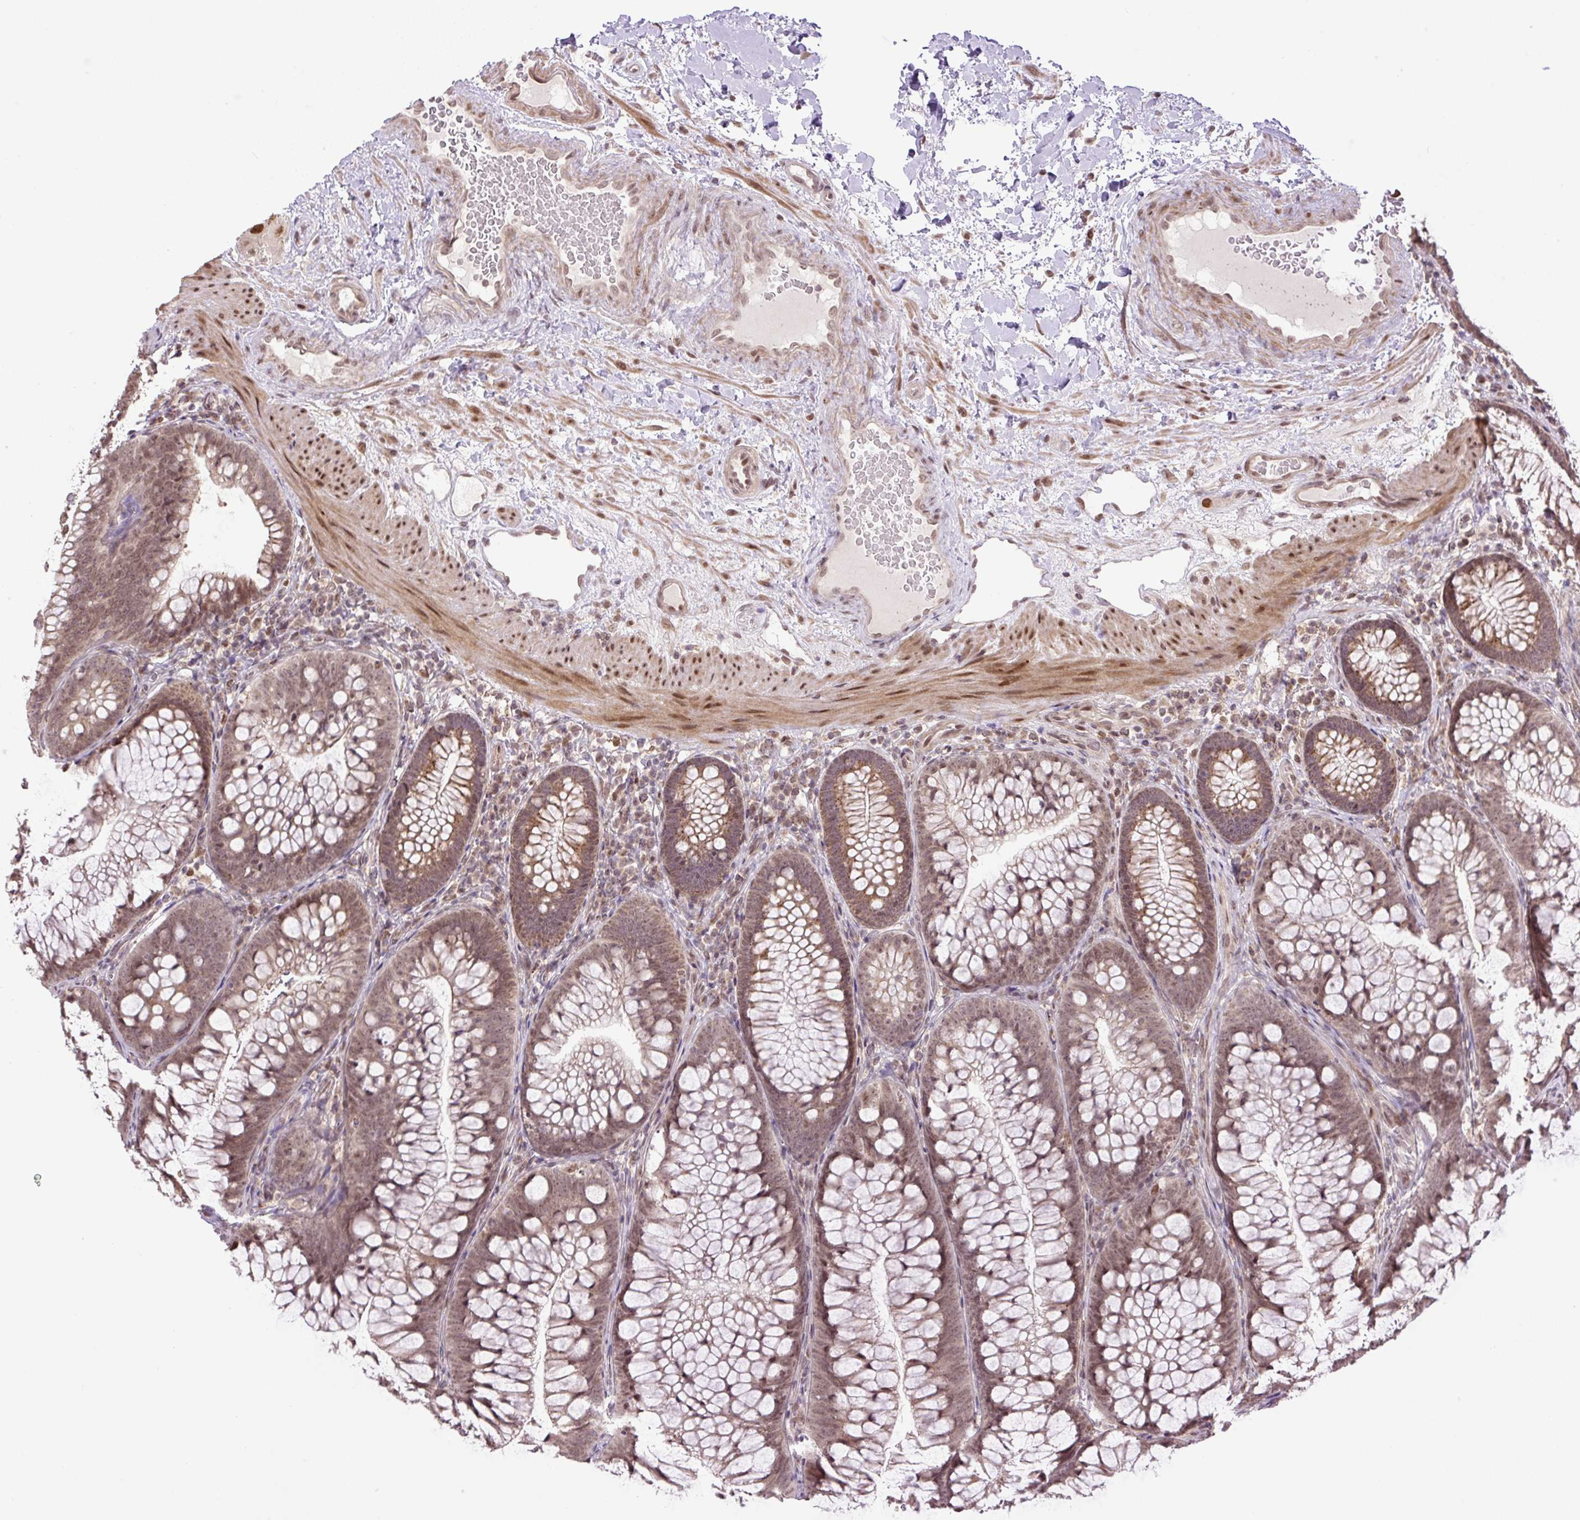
{"staining": {"intensity": "moderate", "quantity": "25%-75%", "location": "nuclear"}, "tissue": "colon", "cell_type": "Endothelial cells", "image_type": "normal", "snomed": [{"axis": "morphology", "description": "Normal tissue, NOS"}, {"axis": "morphology", "description": "Adenoma, NOS"}, {"axis": "topography", "description": "Soft tissue"}, {"axis": "topography", "description": "Colon"}], "caption": "There is medium levels of moderate nuclear staining in endothelial cells of benign colon, as demonstrated by immunohistochemical staining (brown color).", "gene": "KPNA1", "patient": {"sex": "male", "age": 47}}